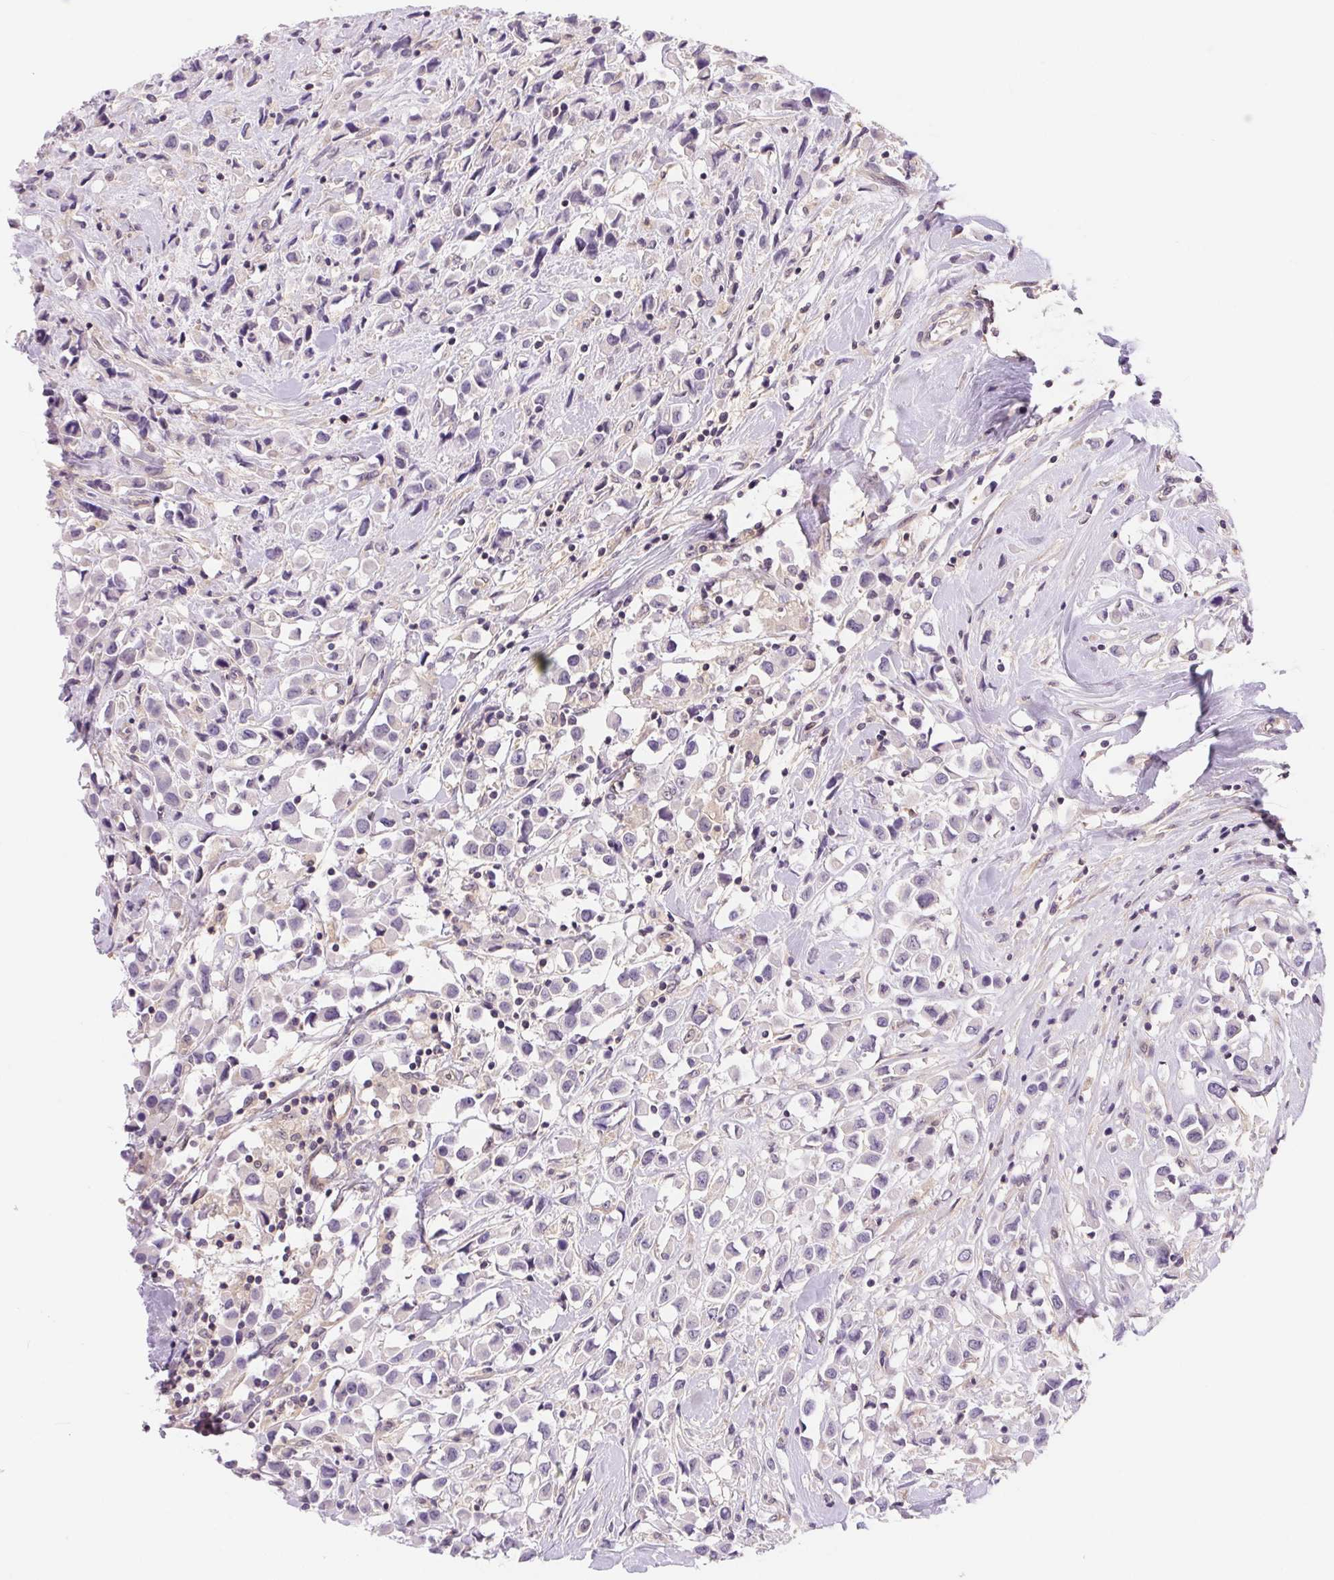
{"staining": {"intensity": "negative", "quantity": "none", "location": "none"}, "tissue": "breast cancer", "cell_type": "Tumor cells", "image_type": "cancer", "snomed": [{"axis": "morphology", "description": "Duct carcinoma"}, {"axis": "topography", "description": "Breast"}], "caption": "The photomicrograph shows no significant staining in tumor cells of breast cancer.", "gene": "PRKAA1", "patient": {"sex": "female", "age": 61}}